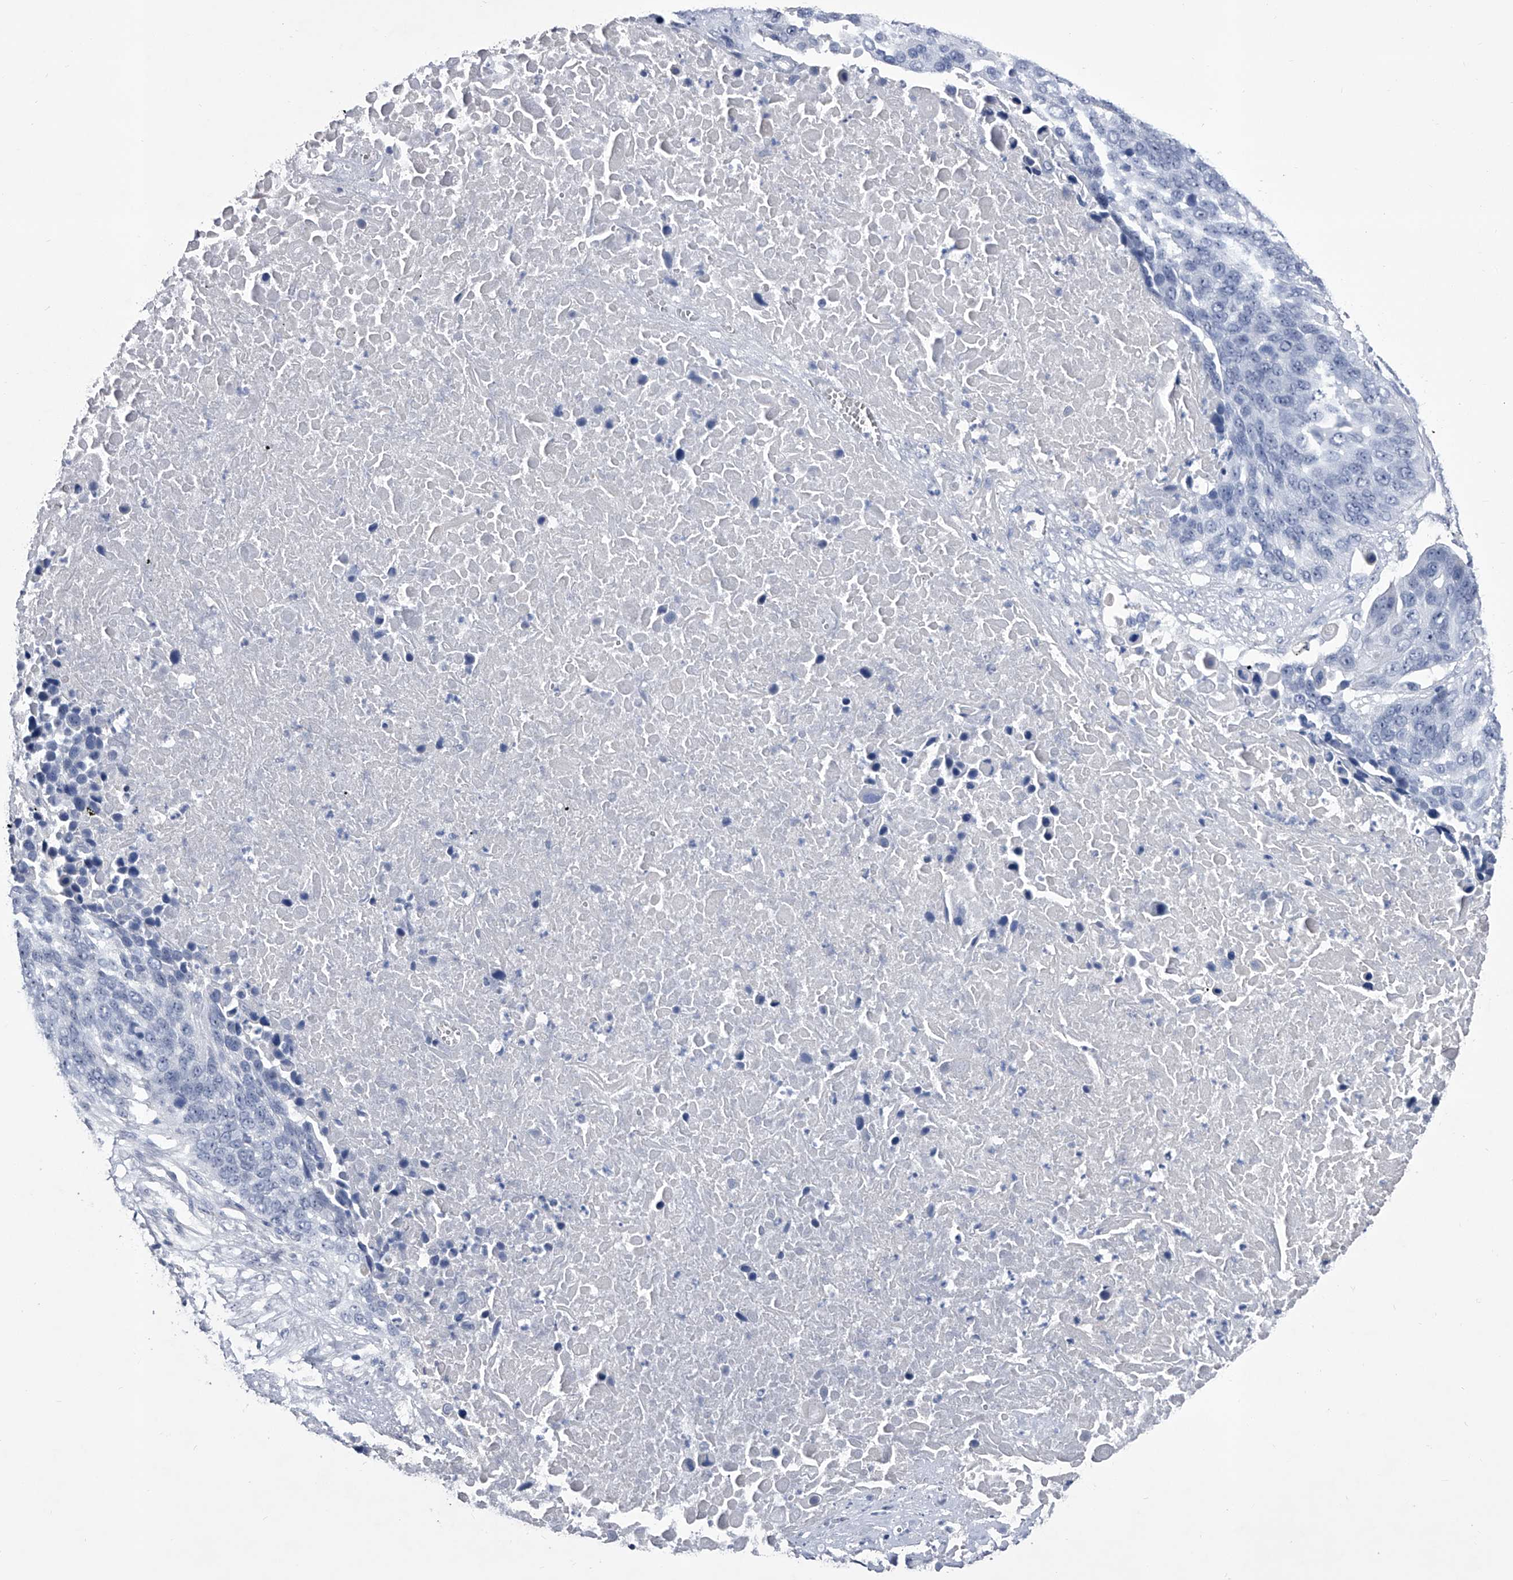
{"staining": {"intensity": "negative", "quantity": "none", "location": "none"}, "tissue": "lung cancer", "cell_type": "Tumor cells", "image_type": "cancer", "snomed": [{"axis": "morphology", "description": "Squamous cell carcinoma, NOS"}, {"axis": "topography", "description": "Lung"}], "caption": "Tumor cells are negative for brown protein staining in lung squamous cell carcinoma. Brightfield microscopy of immunohistochemistry stained with DAB (brown) and hematoxylin (blue), captured at high magnification.", "gene": "CRISP2", "patient": {"sex": "male", "age": 66}}